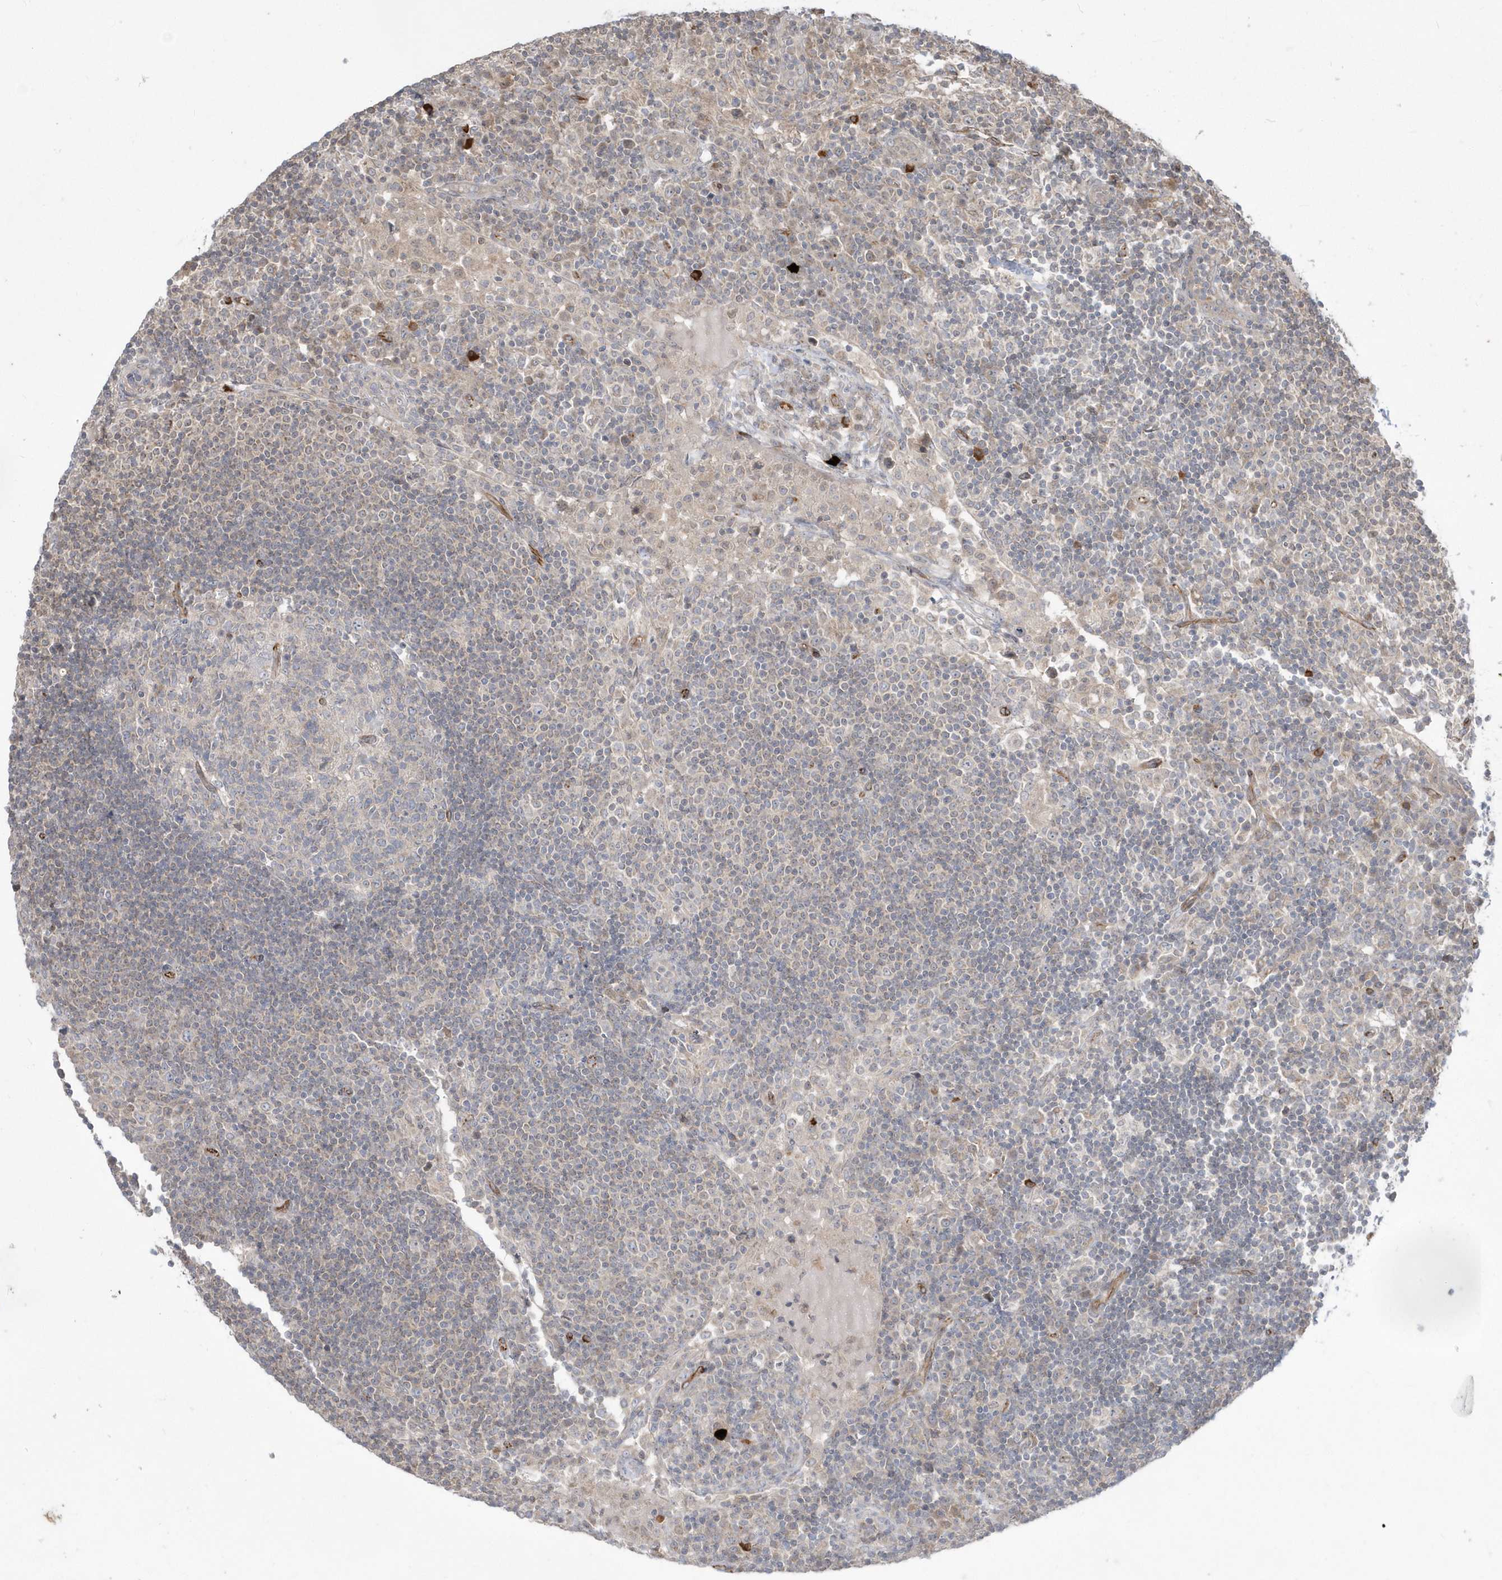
{"staining": {"intensity": "negative", "quantity": "none", "location": "none"}, "tissue": "lymph node", "cell_type": "Germinal center cells", "image_type": "normal", "snomed": [{"axis": "morphology", "description": "Normal tissue, NOS"}, {"axis": "topography", "description": "Lymph node"}], "caption": "Photomicrograph shows no significant protein positivity in germinal center cells of unremarkable lymph node.", "gene": "DHX57", "patient": {"sex": "female", "age": 53}}